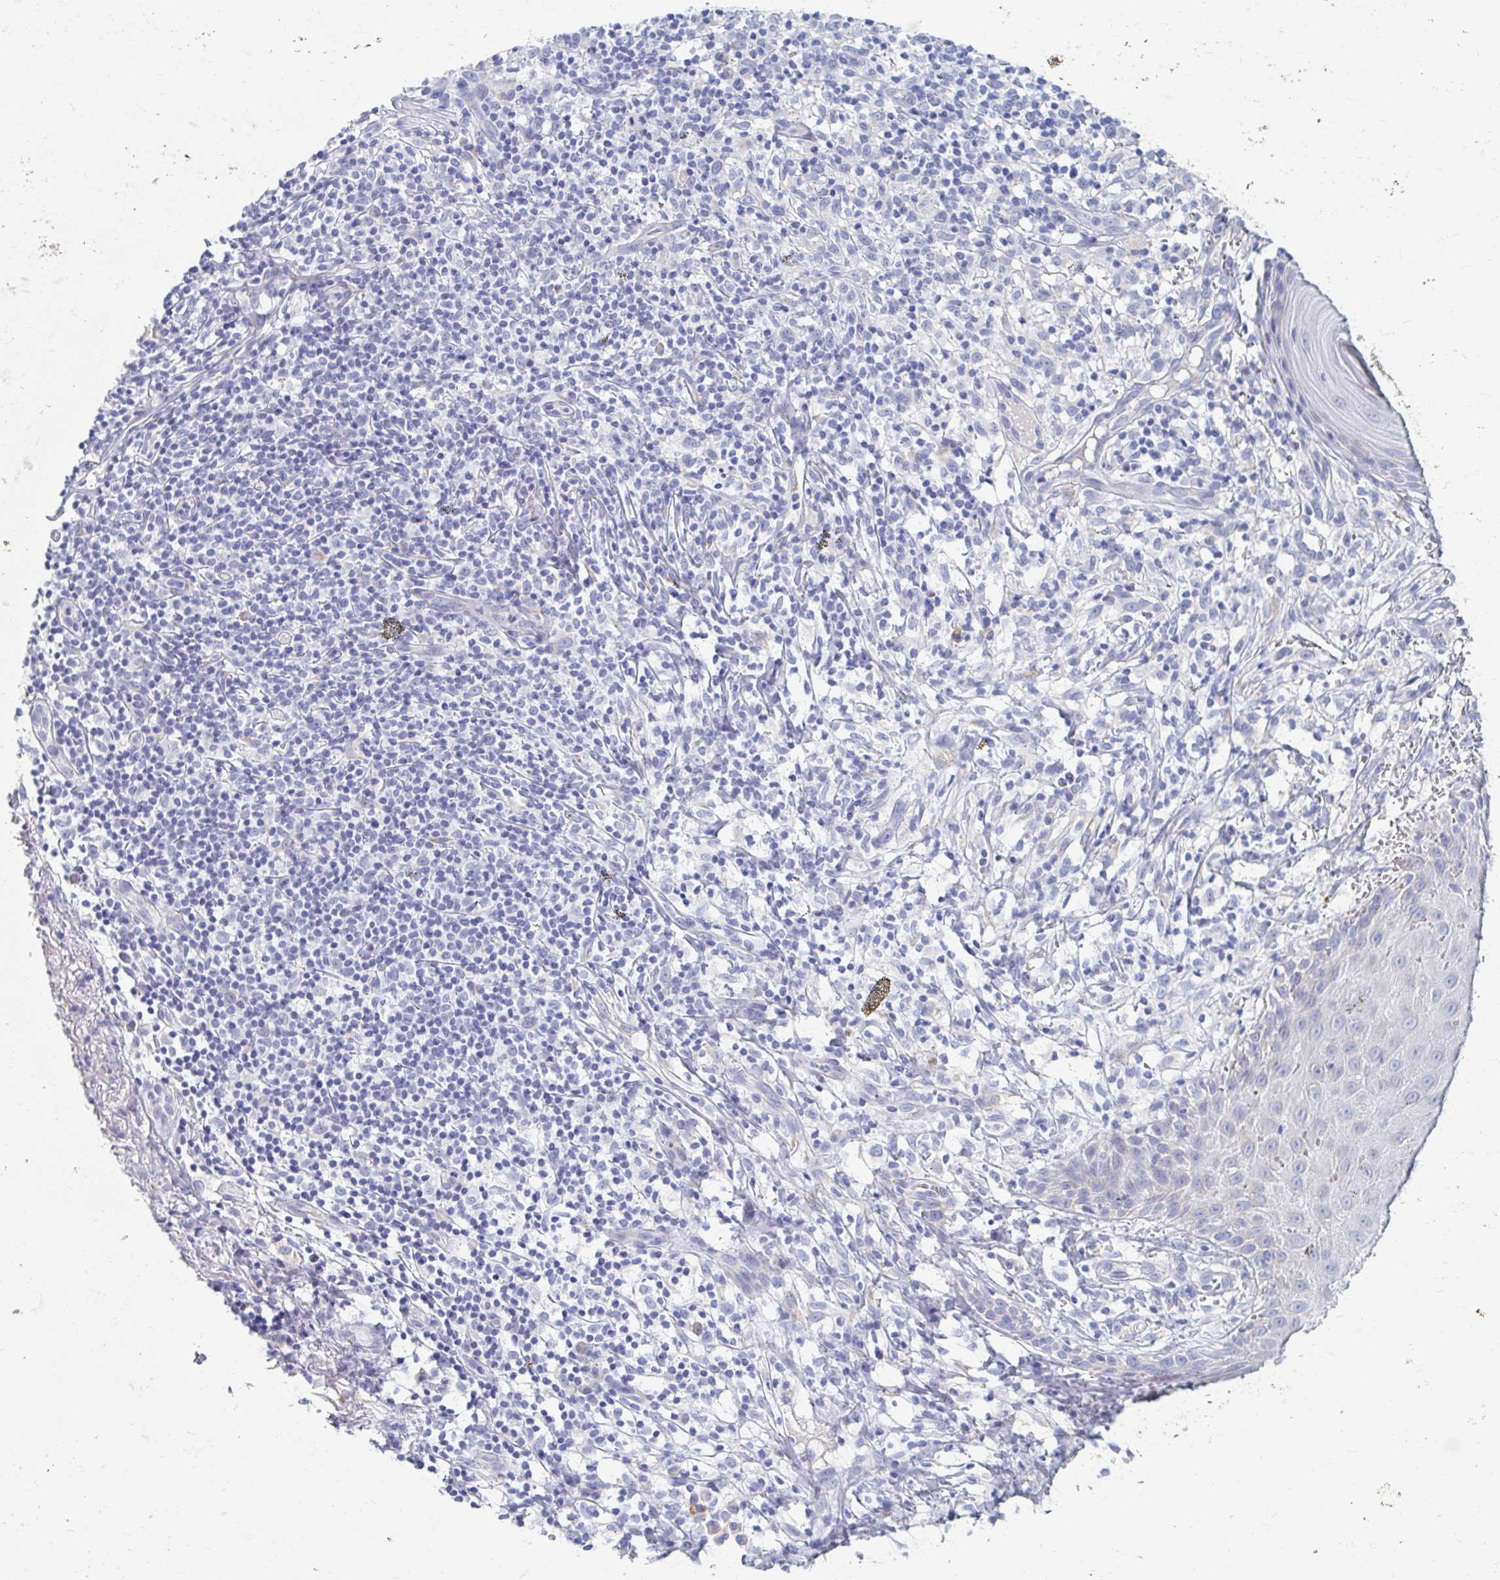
{"staining": {"intensity": "negative", "quantity": "none", "location": "none"}, "tissue": "skin cancer", "cell_type": "Tumor cells", "image_type": "cancer", "snomed": [{"axis": "morphology", "description": "Basal cell carcinoma"}, {"axis": "topography", "description": "Skin"}], "caption": "Tumor cells are negative for brown protein staining in skin cancer (basal cell carcinoma).", "gene": "MYLK2", "patient": {"sex": "female", "age": 78}}